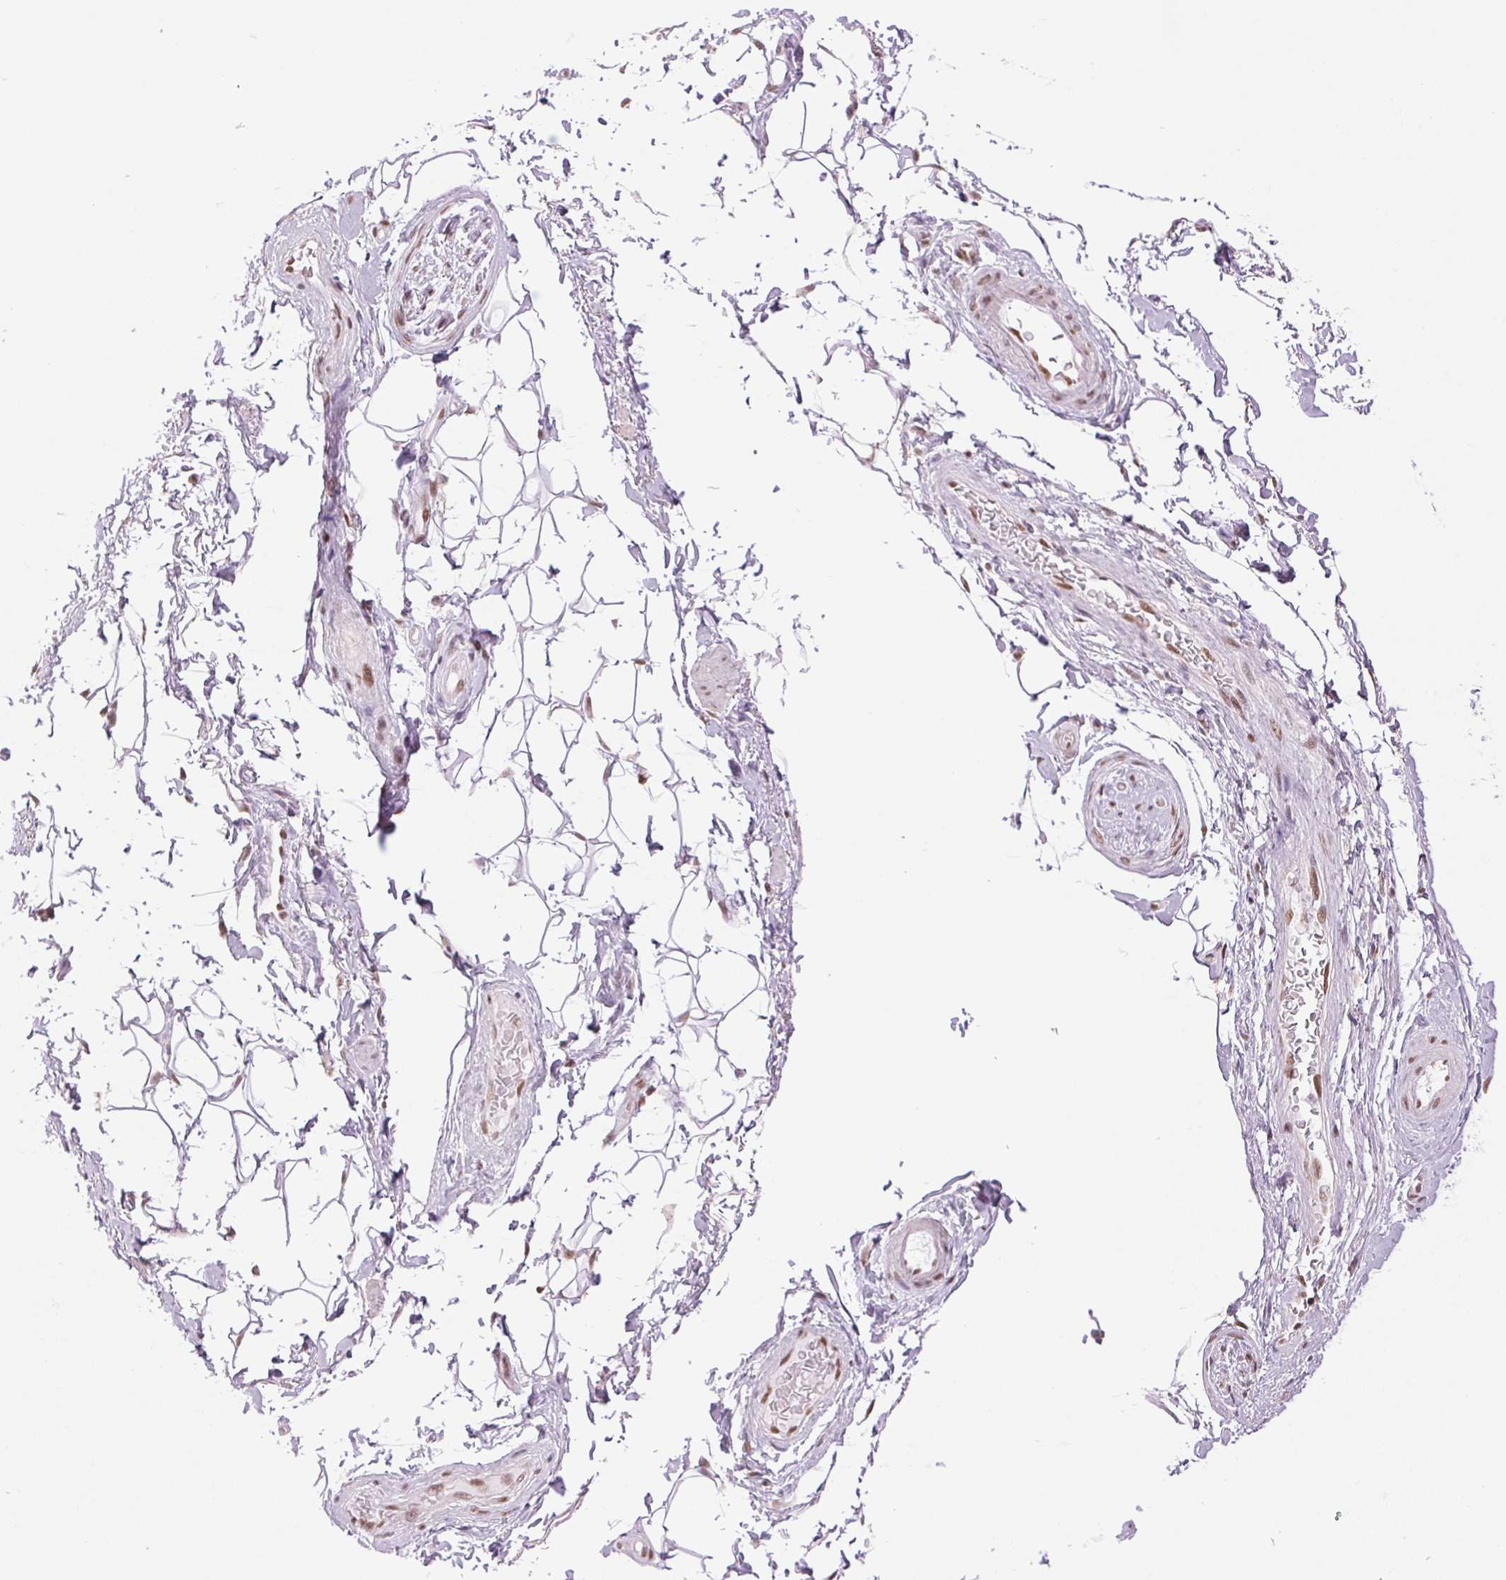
{"staining": {"intensity": "moderate", "quantity": "25%-75%", "location": "nuclear"}, "tissue": "adipose tissue", "cell_type": "Adipocytes", "image_type": "normal", "snomed": [{"axis": "morphology", "description": "Normal tissue, NOS"}, {"axis": "topography", "description": "Anal"}, {"axis": "topography", "description": "Peripheral nerve tissue"}], "caption": "A brown stain labels moderate nuclear positivity of a protein in adipocytes of benign human adipose tissue. Ihc stains the protein in brown and the nuclei are stained blue.", "gene": "ZFR2", "patient": {"sex": "male", "age": 51}}